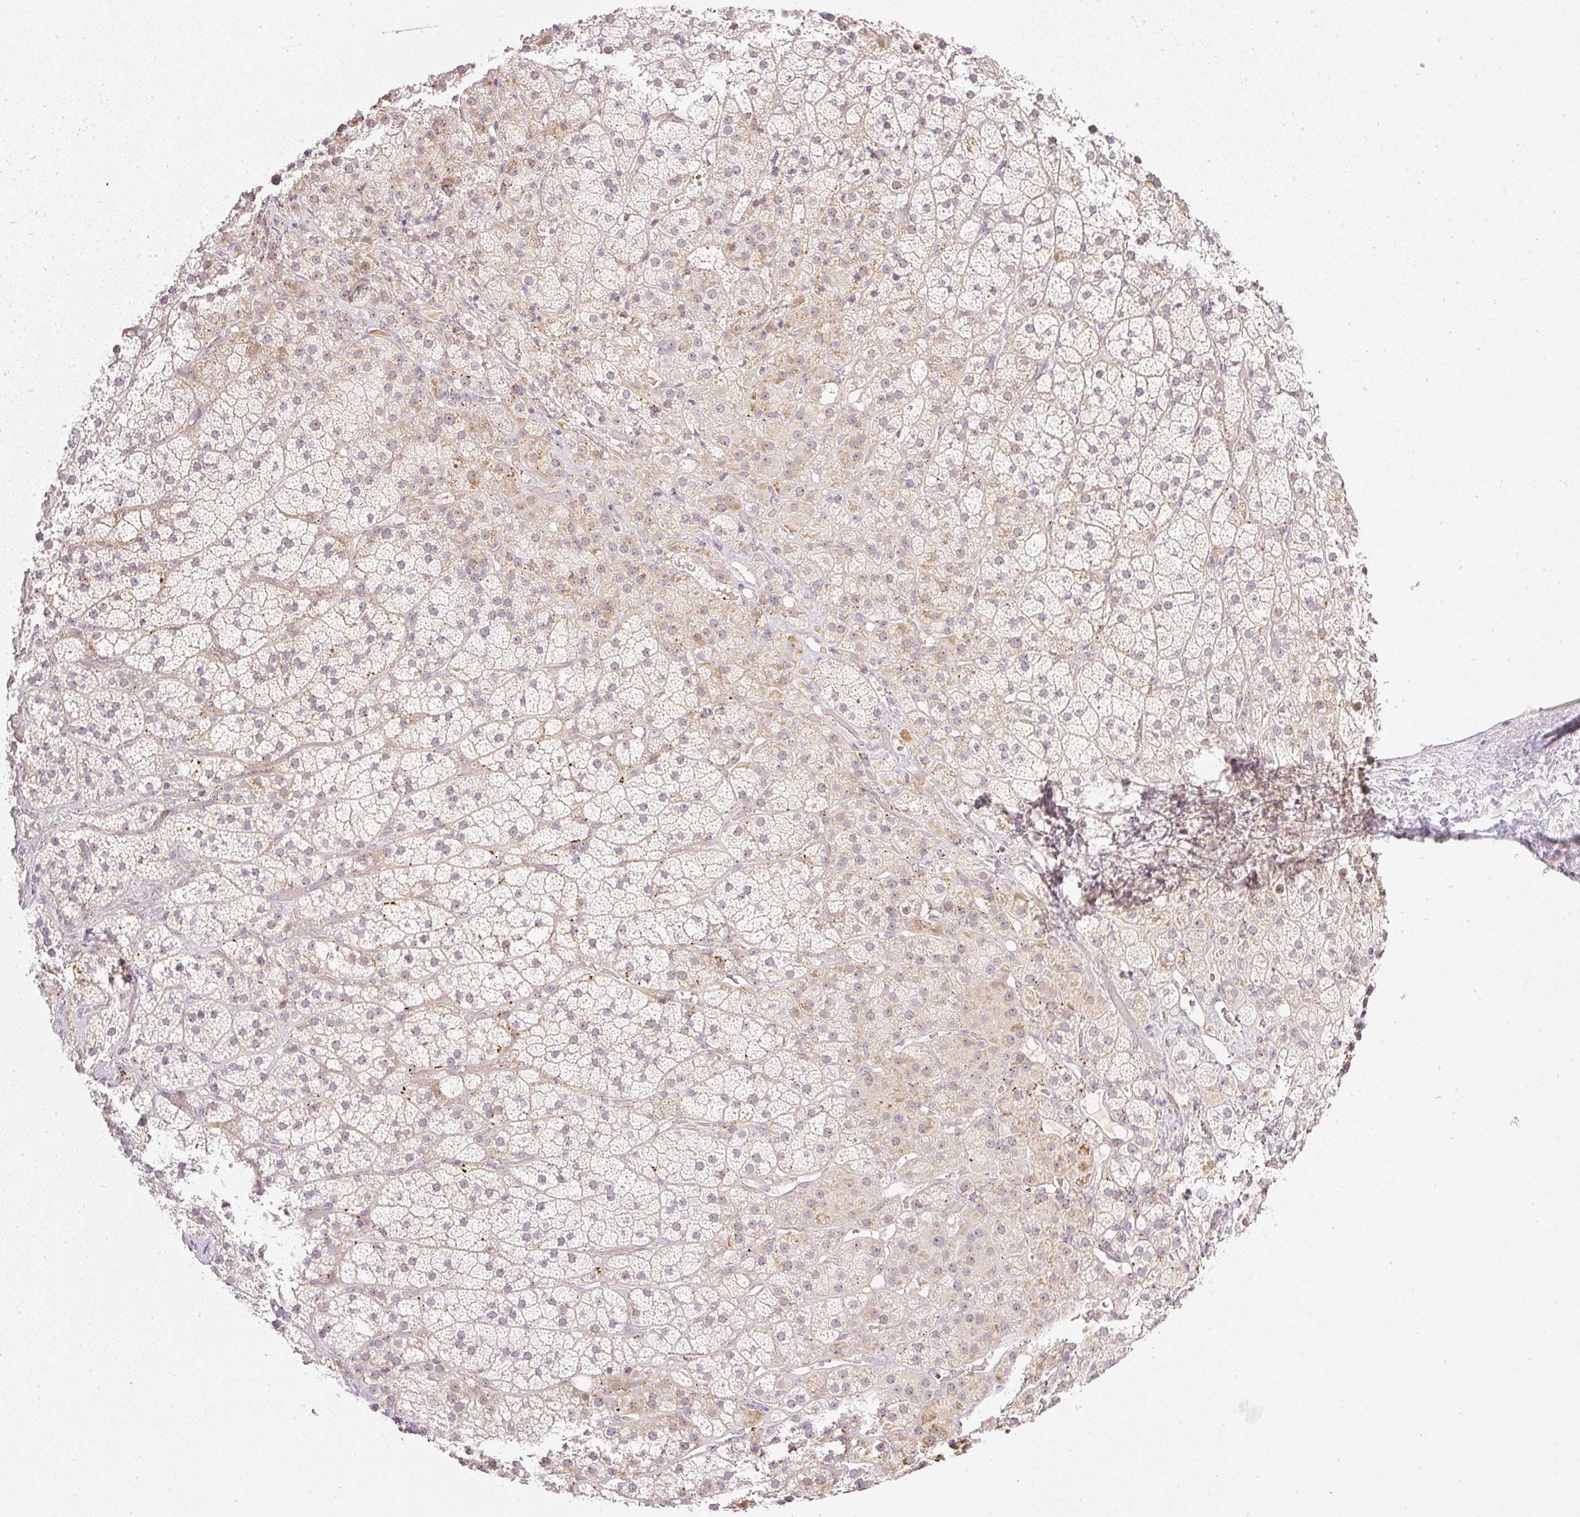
{"staining": {"intensity": "weak", "quantity": "25%-75%", "location": "cytoplasmic/membranous,nuclear"}, "tissue": "adrenal gland", "cell_type": "Glandular cells", "image_type": "normal", "snomed": [{"axis": "morphology", "description": "Normal tissue, NOS"}, {"axis": "topography", "description": "Adrenal gland"}], "caption": "Glandular cells show low levels of weak cytoplasmic/membranous,nuclear expression in about 25%-75% of cells in normal adrenal gland. (Stains: DAB in brown, nuclei in blue, Microscopy: brightfield microscopy at high magnification).", "gene": "AAR2", "patient": {"sex": "male", "age": 57}}